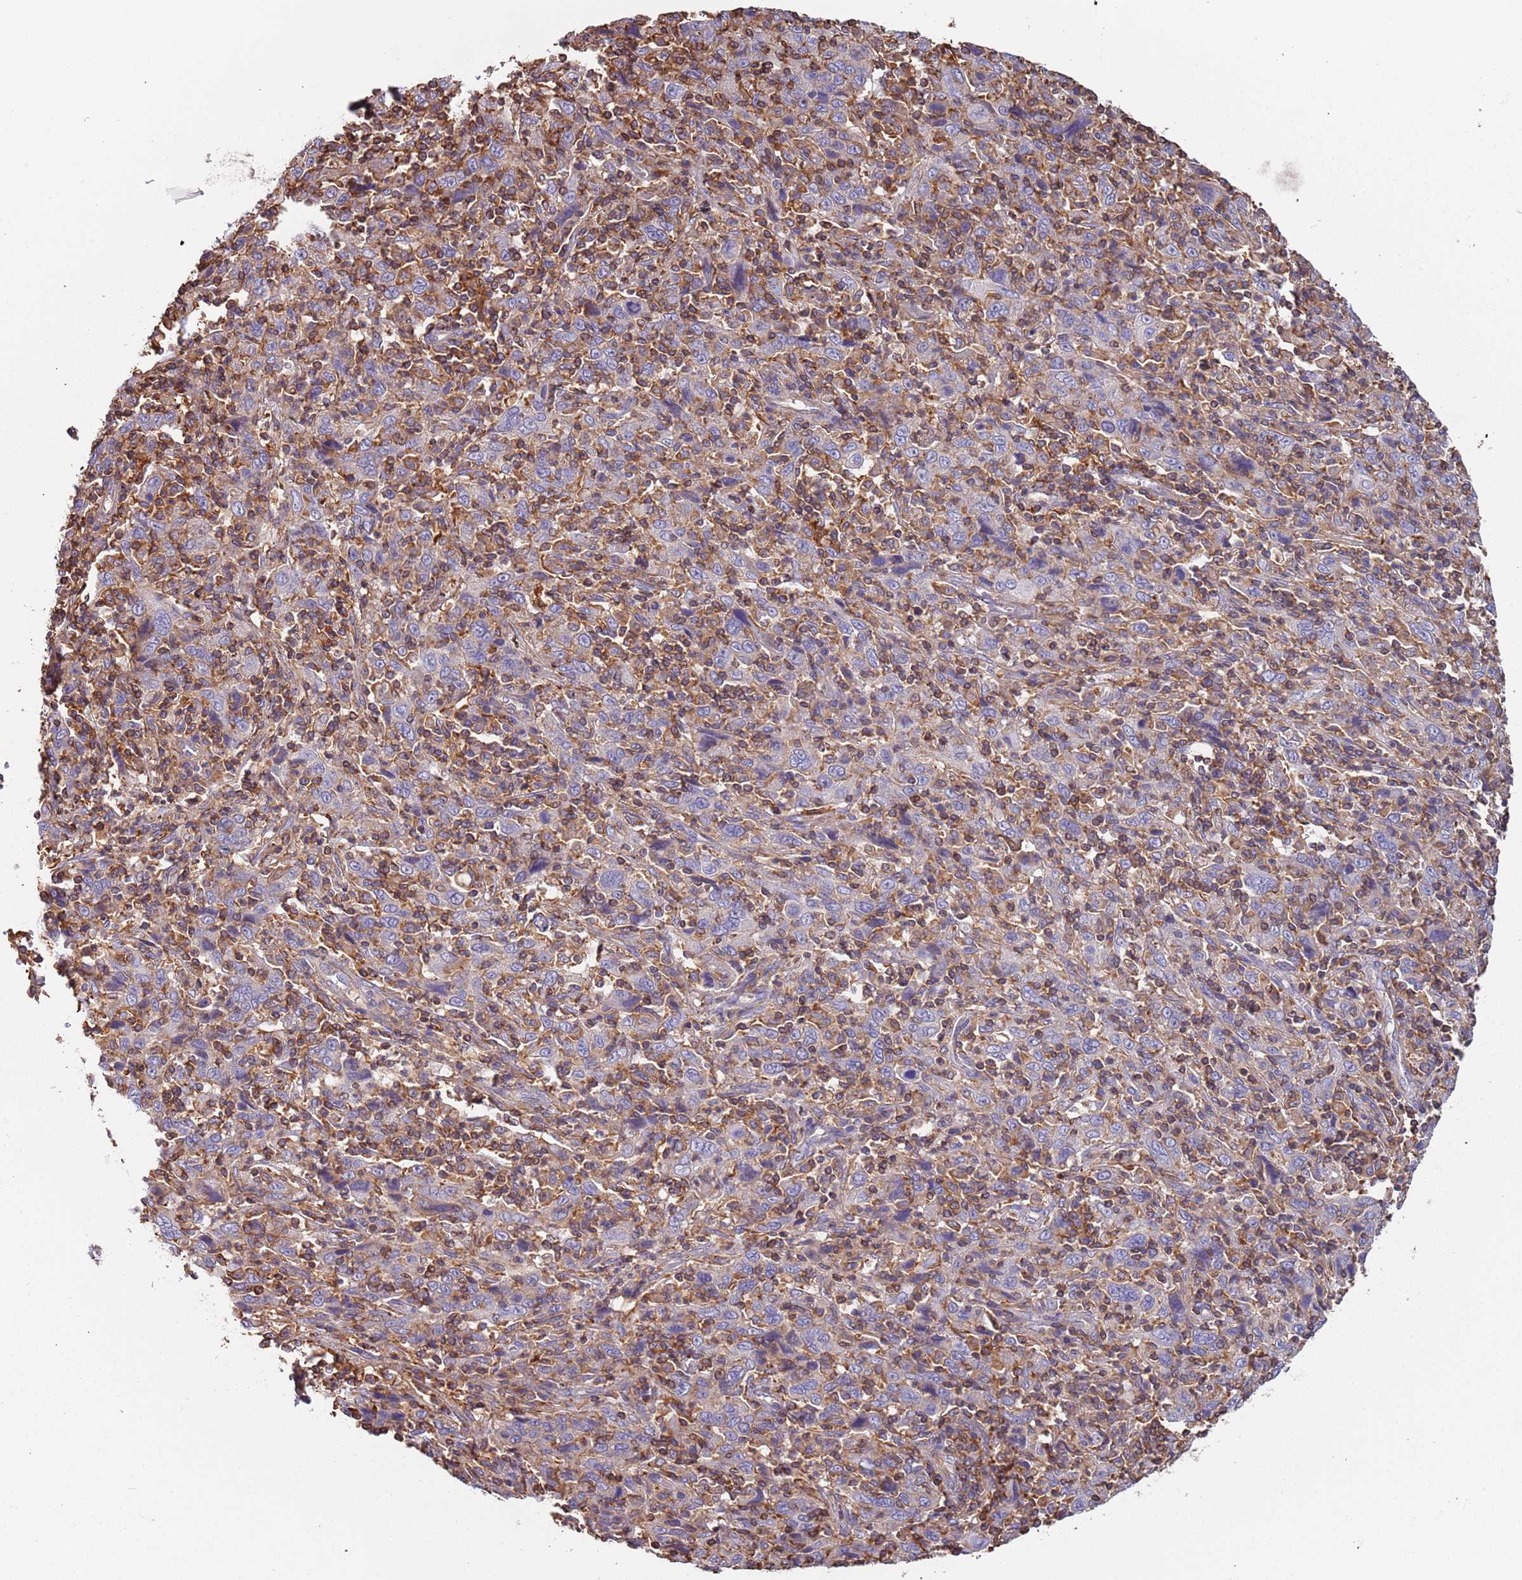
{"staining": {"intensity": "negative", "quantity": "none", "location": "none"}, "tissue": "cervical cancer", "cell_type": "Tumor cells", "image_type": "cancer", "snomed": [{"axis": "morphology", "description": "Squamous cell carcinoma, NOS"}, {"axis": "topography", "description": "Cervix"}], "caption": "Tumor cells are negative for brown protein staining in squamous cell carcinoma (cervical). Nuclei are stained in blue.", "gene": "SYT4", "patient": {"sex": "female", "age": 46}}